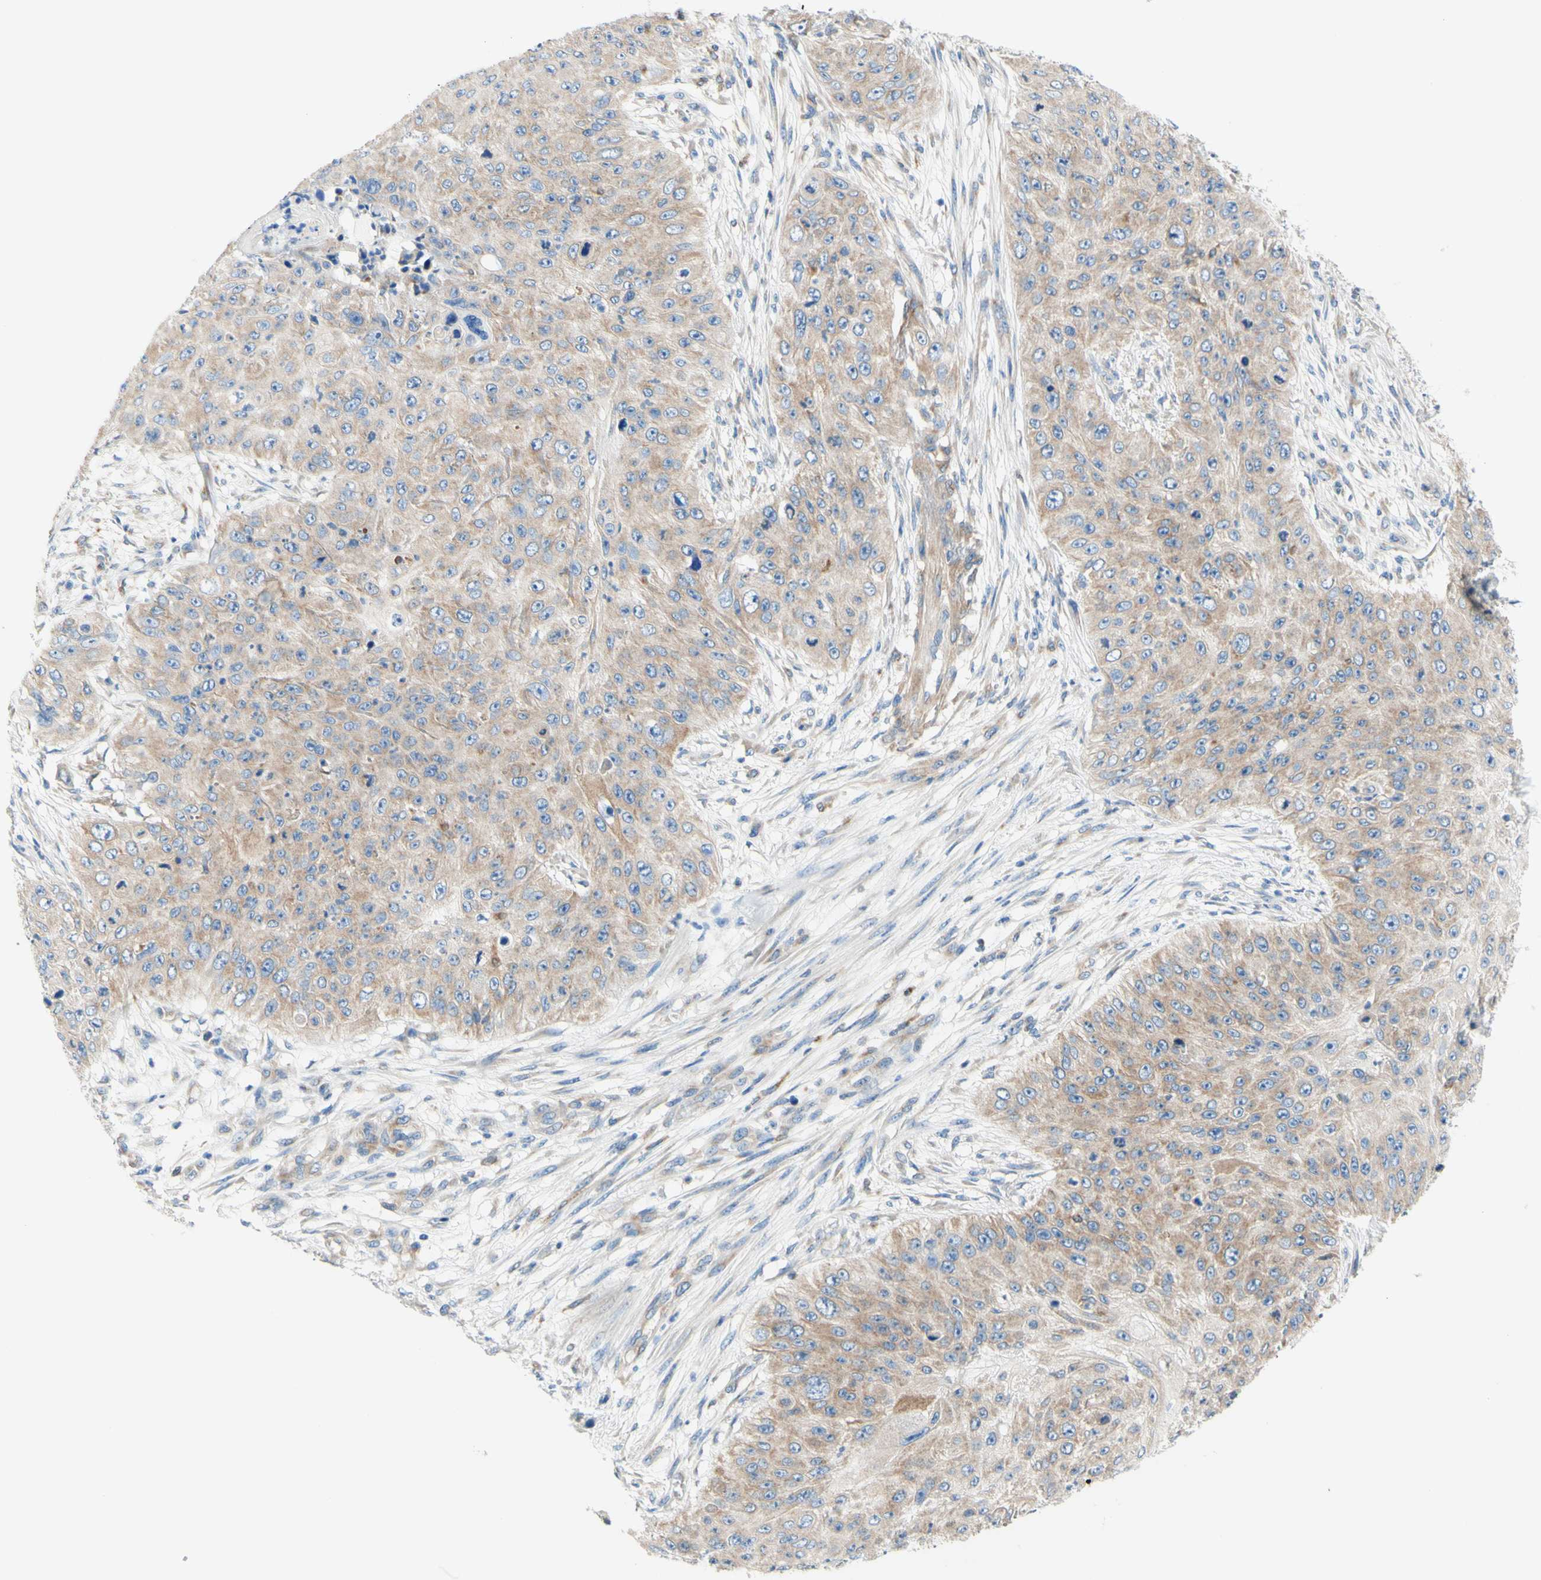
{"staining": {"intensity": "weak", "quantity": ">75%", "location": "cytoplasmic/membranous"}, "tissue": "skin cancer", "cell_type": "Tumor cells", "image_type": "cancer", "snomed": [{"axis": "morphology", "description": "Squamous cell carcinoma, NOS"}, {"axis": "topography", "description": "Skin"}], "caption": "Immunohistochemical staining of skin squamous cell carcinoma displays low levels of weak cytoplasmic/membranous protein positivity in about >75% of tumor cells.", "gene": "RETREG2", "patient": {"sex": "female", "age": 80}}